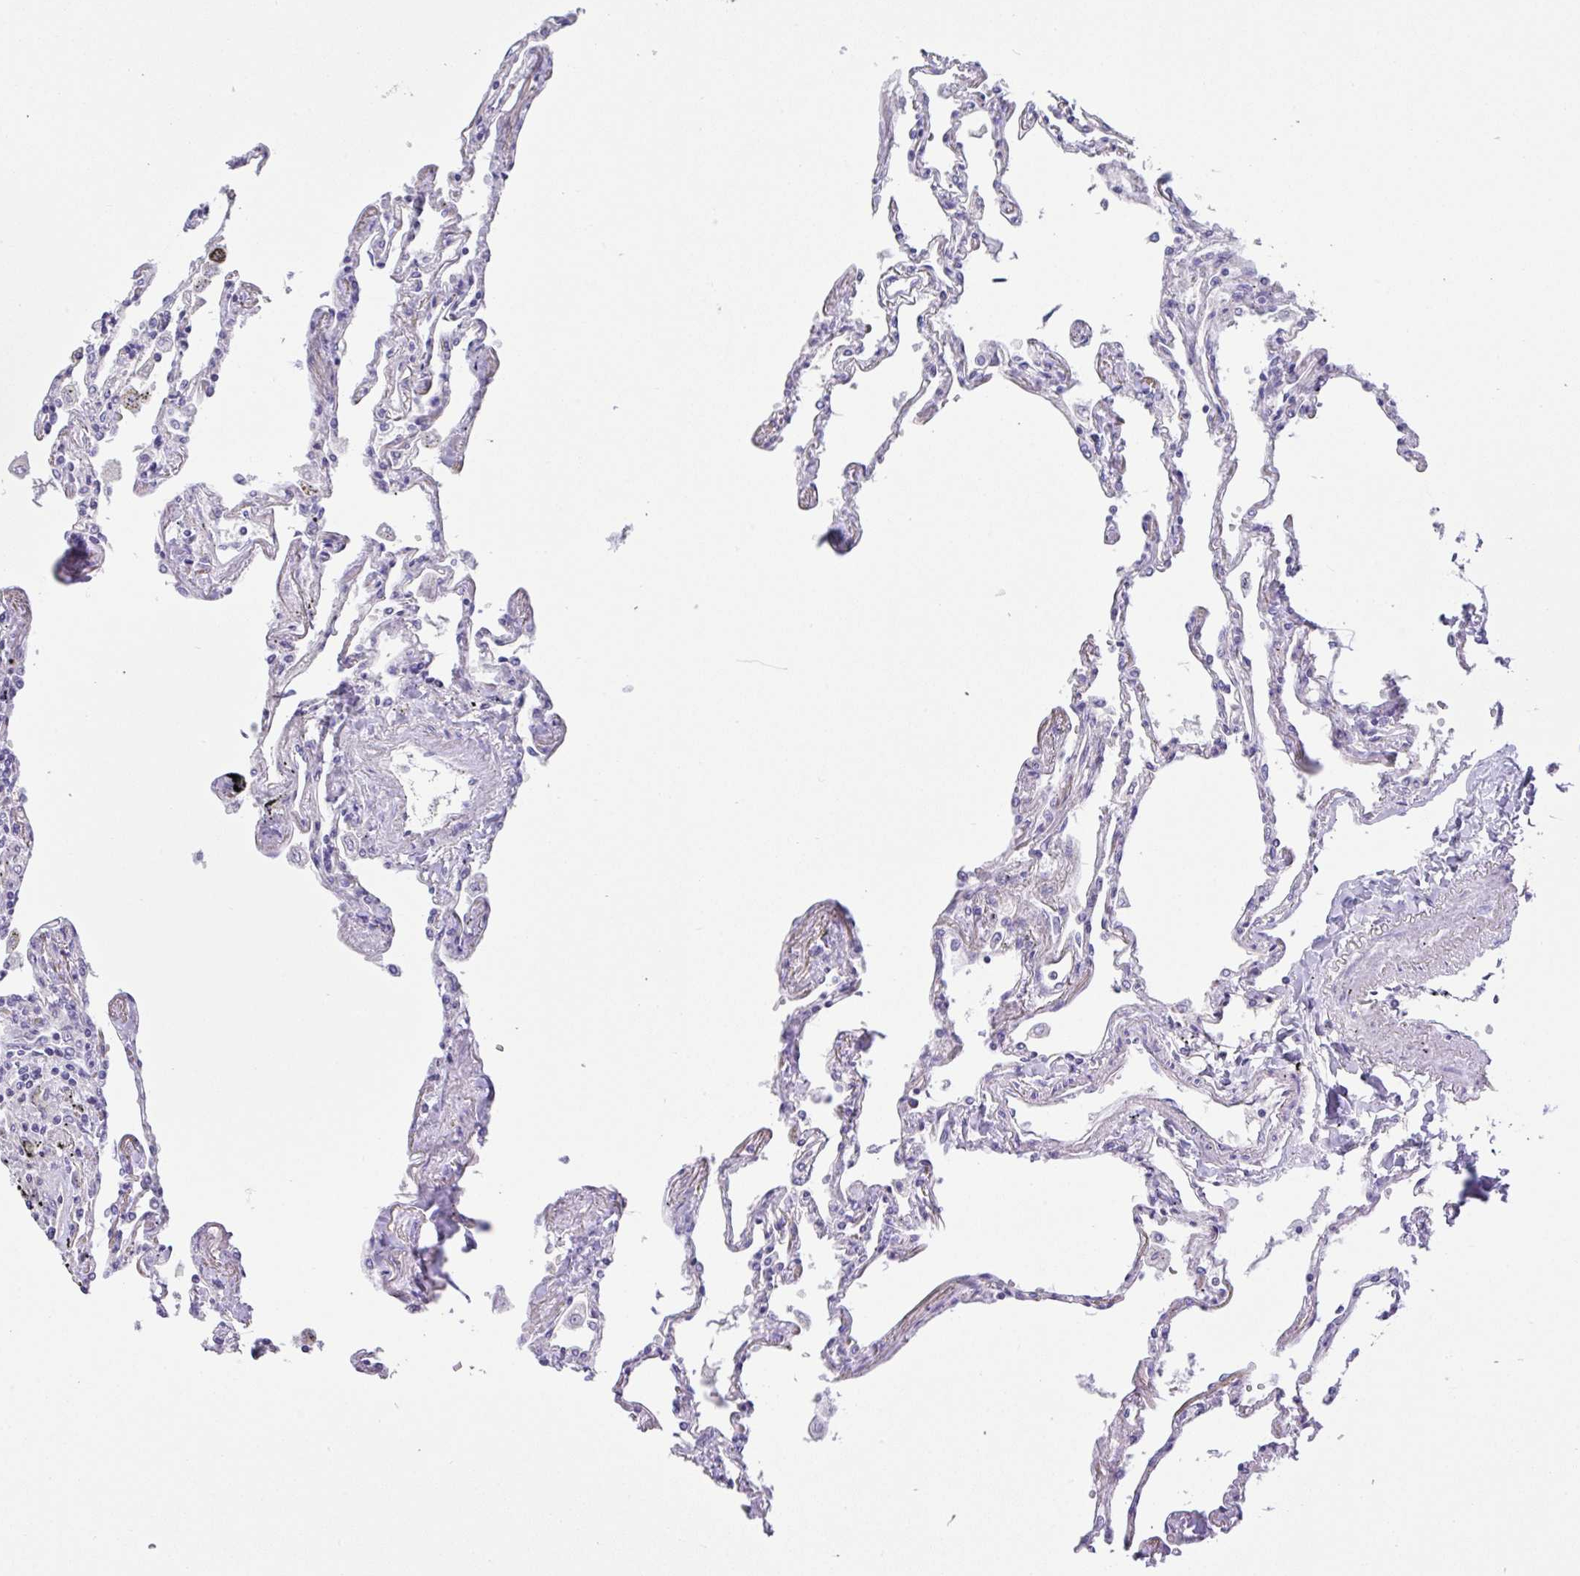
{"staining": {"intensity": "negative", "quantity": "none", "location": "none"}, "tissue": "lung", "cell_type": "Alveolar cells", "image_type": "normal", "snomed": [{"axis": "morphology", "description": "Normal tissue, NOS"}, {"axis": "topography", "description": "Lung"}], "caption": "Immunohistochemistry (IHC) photomicrograph of normal lung stained for a protein (brown), which demonstrates no expression in alveolar cells. (DAB immunohistochemistry with hematoxylin counter stain).", "gene": "FAM177A1", "patient": {"sex": "female", "age": 67}}